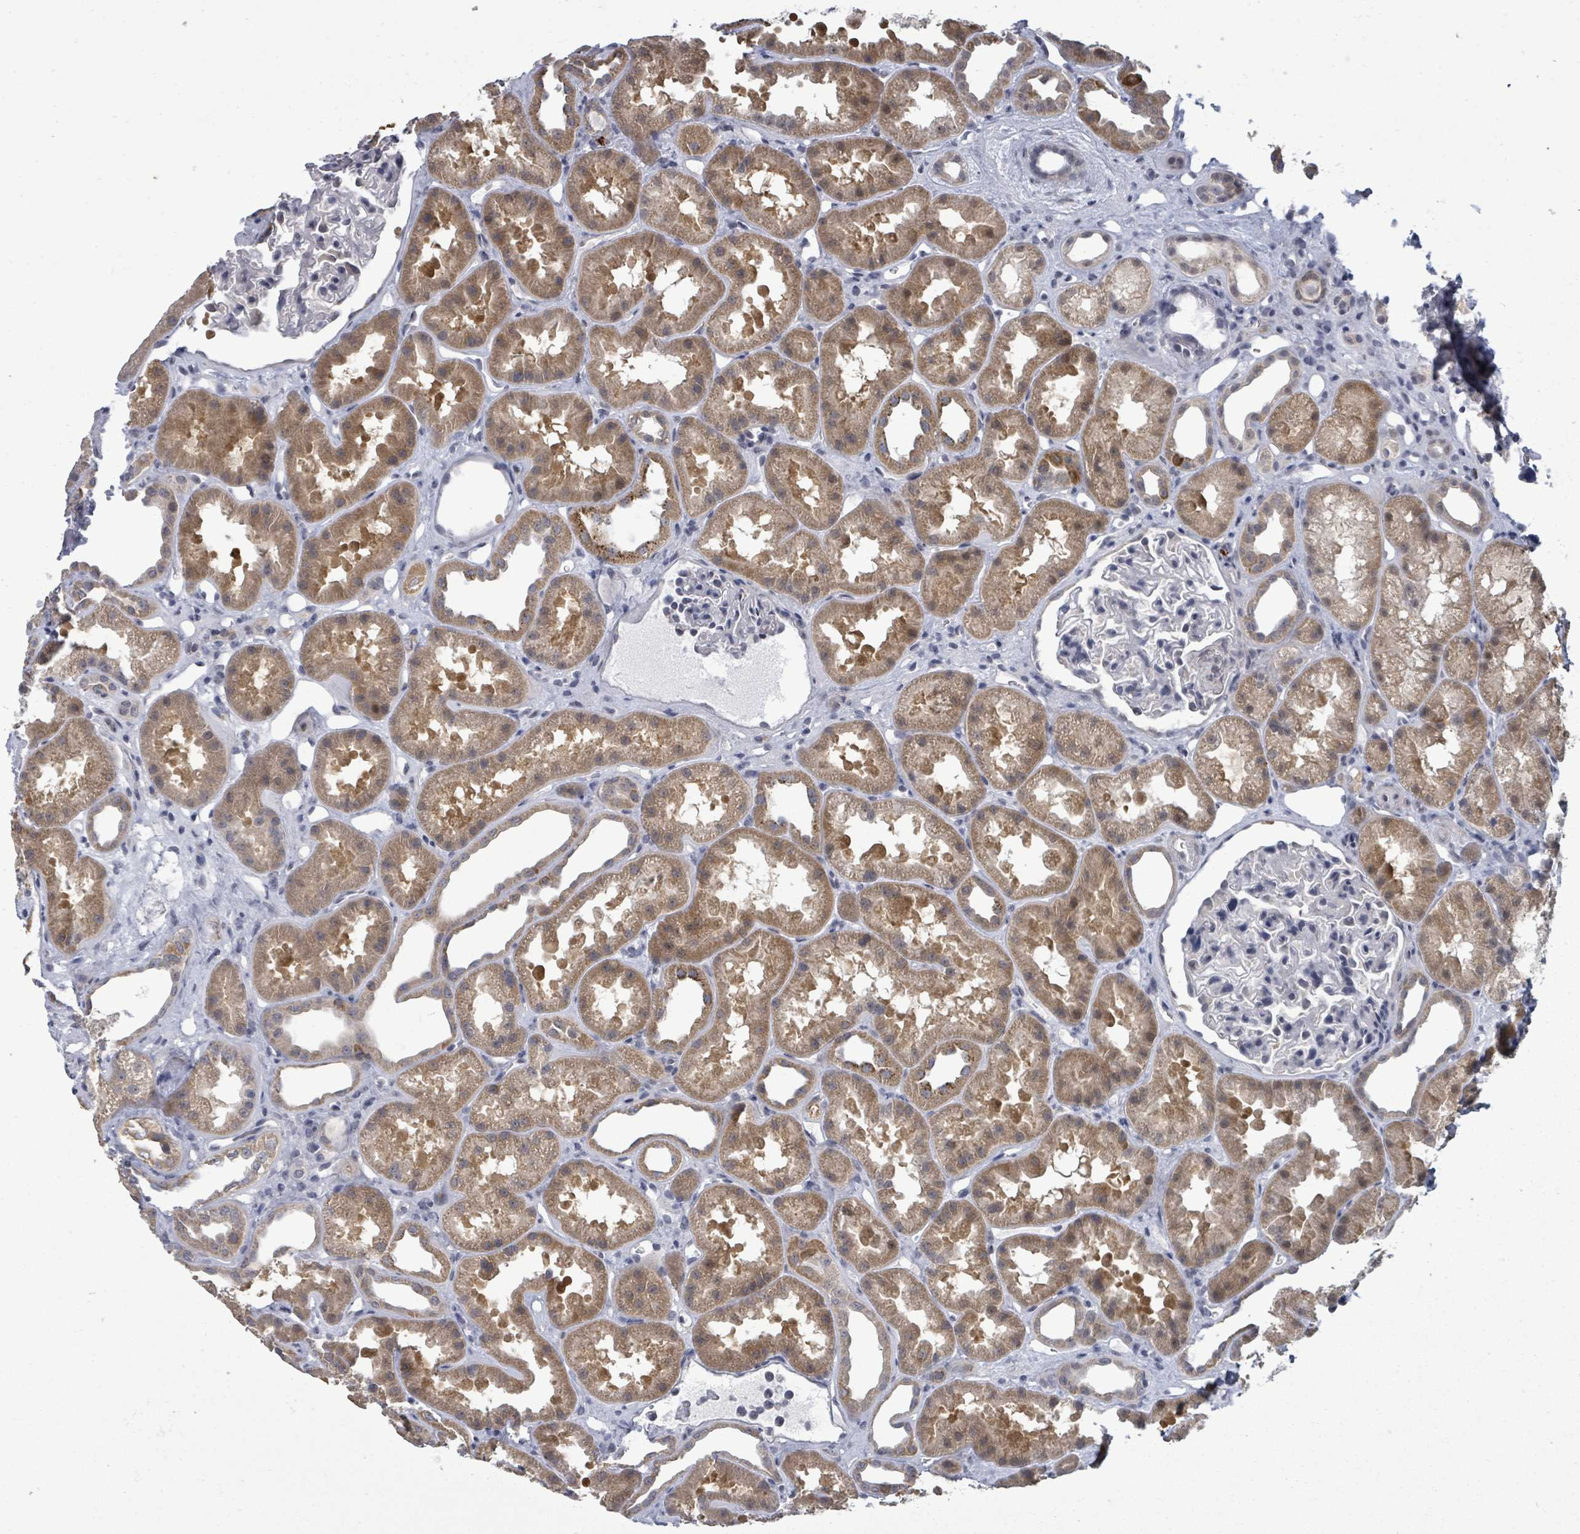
{"staining": {"intensity": "negative", "quantity": "none", "location": "none"}, "tissue": "kidney", "cell_type": "Cells in glomeruli", "image_type": "normal", "snomed": [{"axis": "morphology", "description": "Normal tissue, NOS"}, {"axis": "topography", "description": "Kidney"}], "caption": "Immunohistochemical staining of unremarkable kidney shows no significant staining in cells in glomeruli.", "gene": "ASB12", "patient": {"sex": "male", "age": 61}}